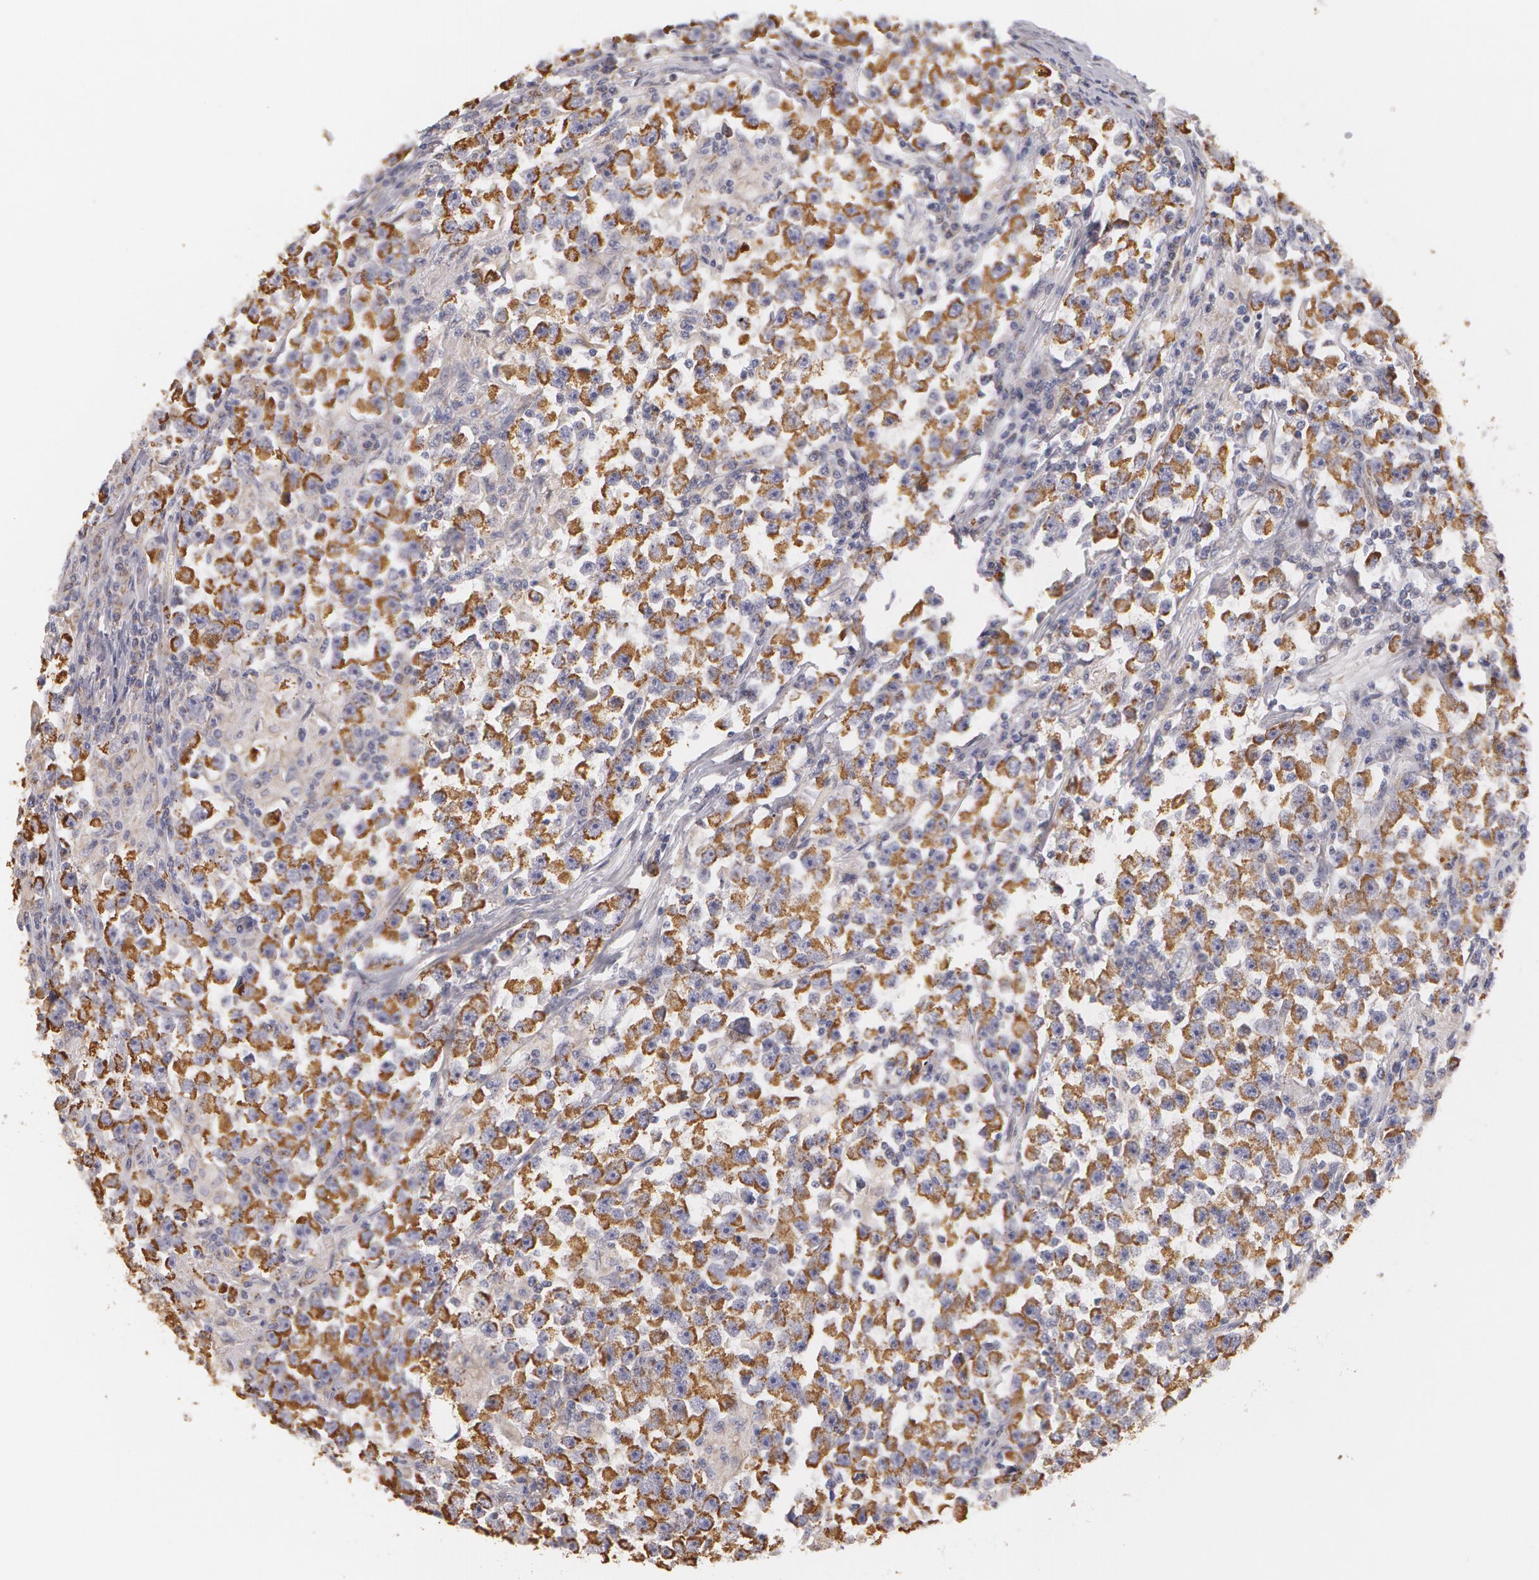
{"staining": {"intensity": "weak", "quantity": ">75%", "location": "cytoplasmic/membranous"}, "tissue": "testis cancer", "cell_type": "Tumor cells", "image_type": "cancer", "snomed": [{"axis": "morphology", "description": "Seminoma, NOS"}, {"axis": "topography", "description": "Testis"}], "caption": "Seminoma (testis) stained with IHC displays weak cytoplasmic/membranous staining in approximately >75% of tumor cells. Ihc stains the protein in brown and the nuclei are stained blue.", "gene": "KRT18", "patient": {"sex": "male", "age": 33}}